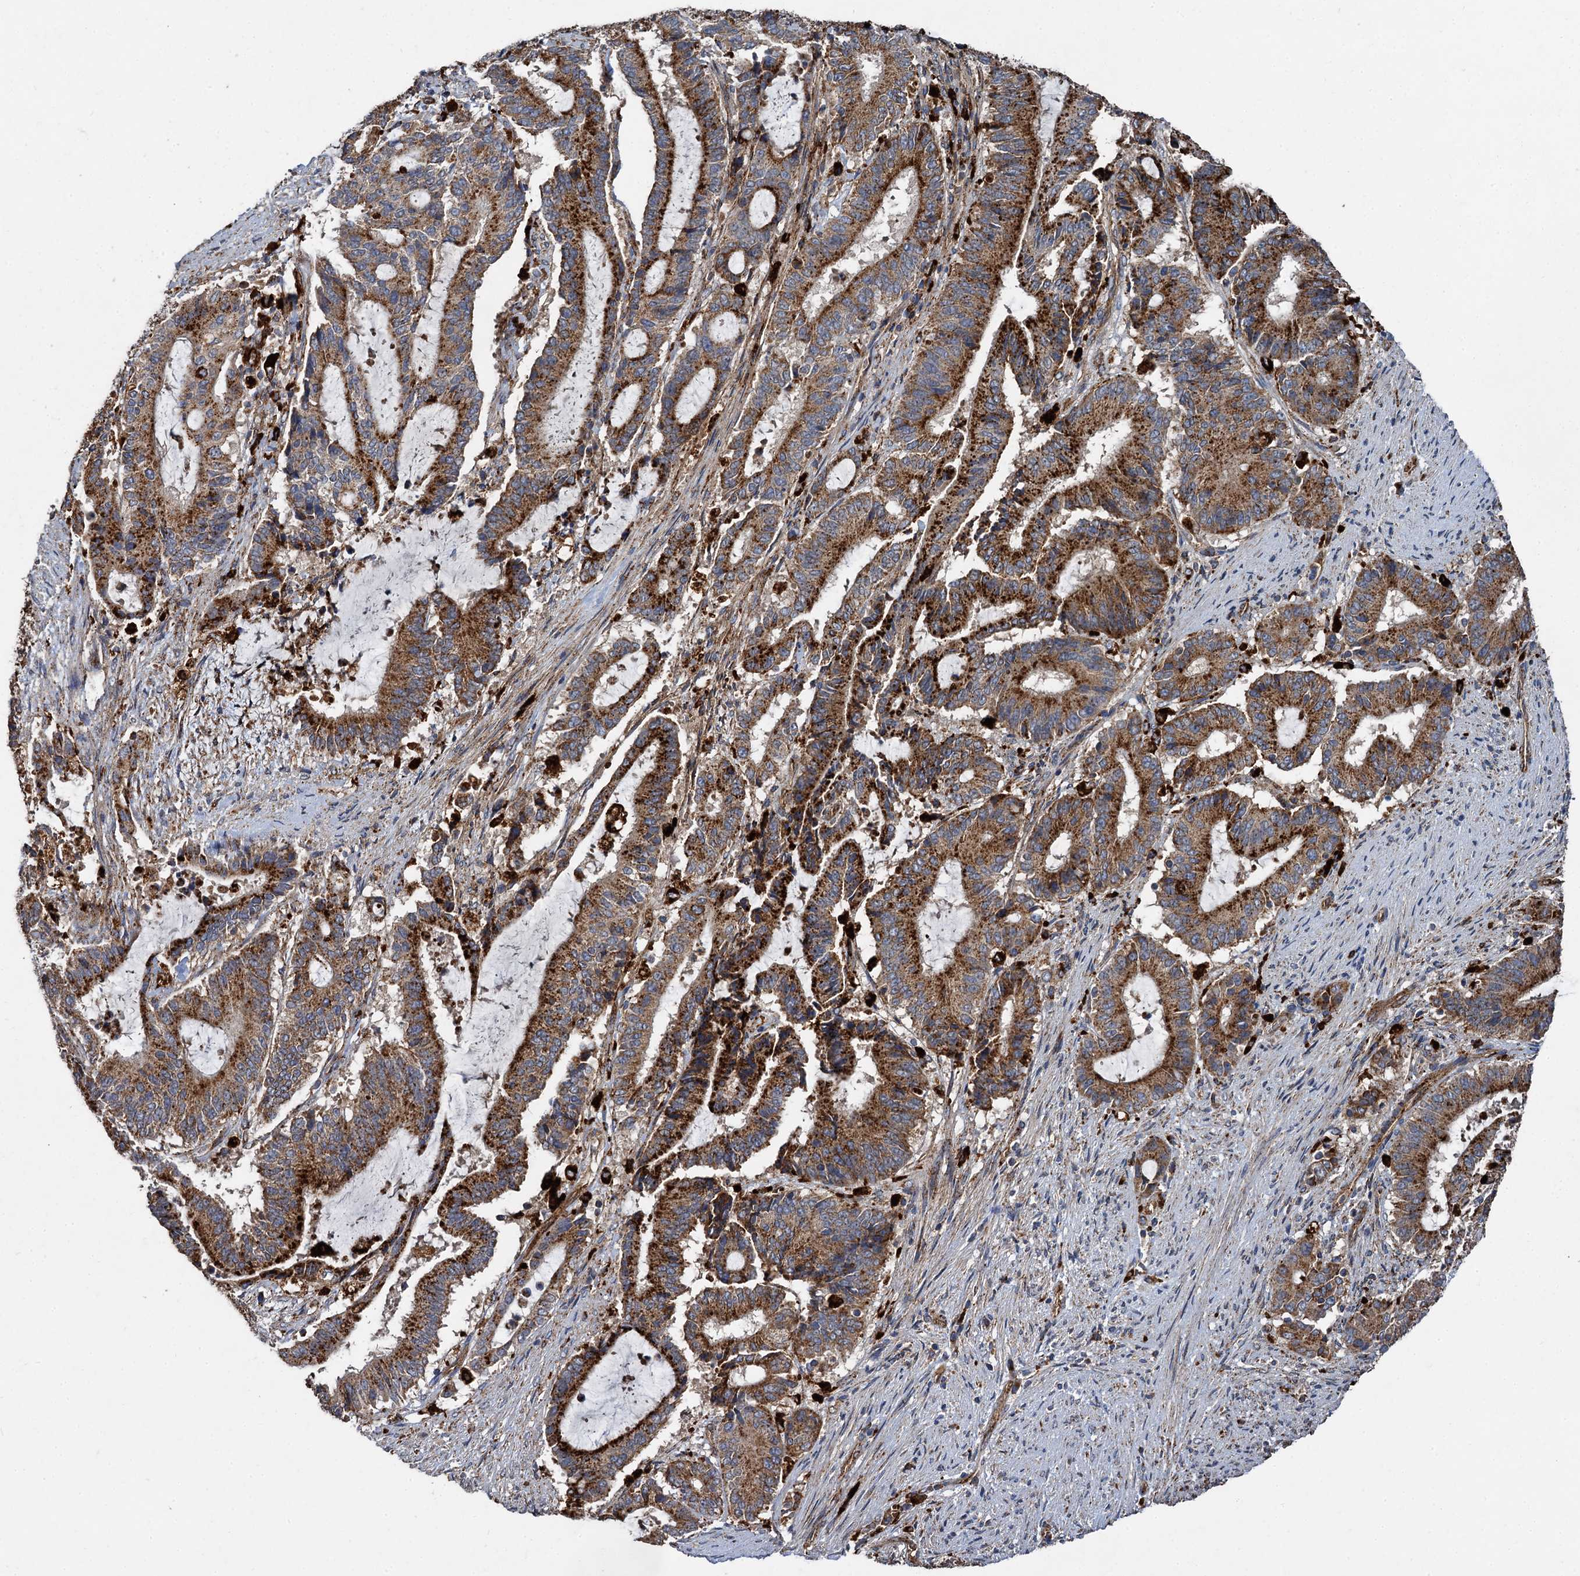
{"staining": {"intensity": "strong", "quantity": ">75%", "location": "cytoplasmic/membranous"}, "tissue": "liver cancer", "cell_type": "Tumor cells", "image_type": "cancer", "snomed": [{"axis": "morphology", "description": "Normal tissue, NOS"}, {"axis": "morphology", "description": "Cholangiocarcinoma"}, {"axis": "topography", "description": "Liver"}, {"axis": "topography", "description": "Peripheral nerve tissue"}], "caption": "Protein expression analysis of liver cholangiocarcinoma displays strong cytoplasmic/membranous expression in about >75% of tumor cells.", "gene": "GBA1", "patient": {"sex": "female", "age": 73}}